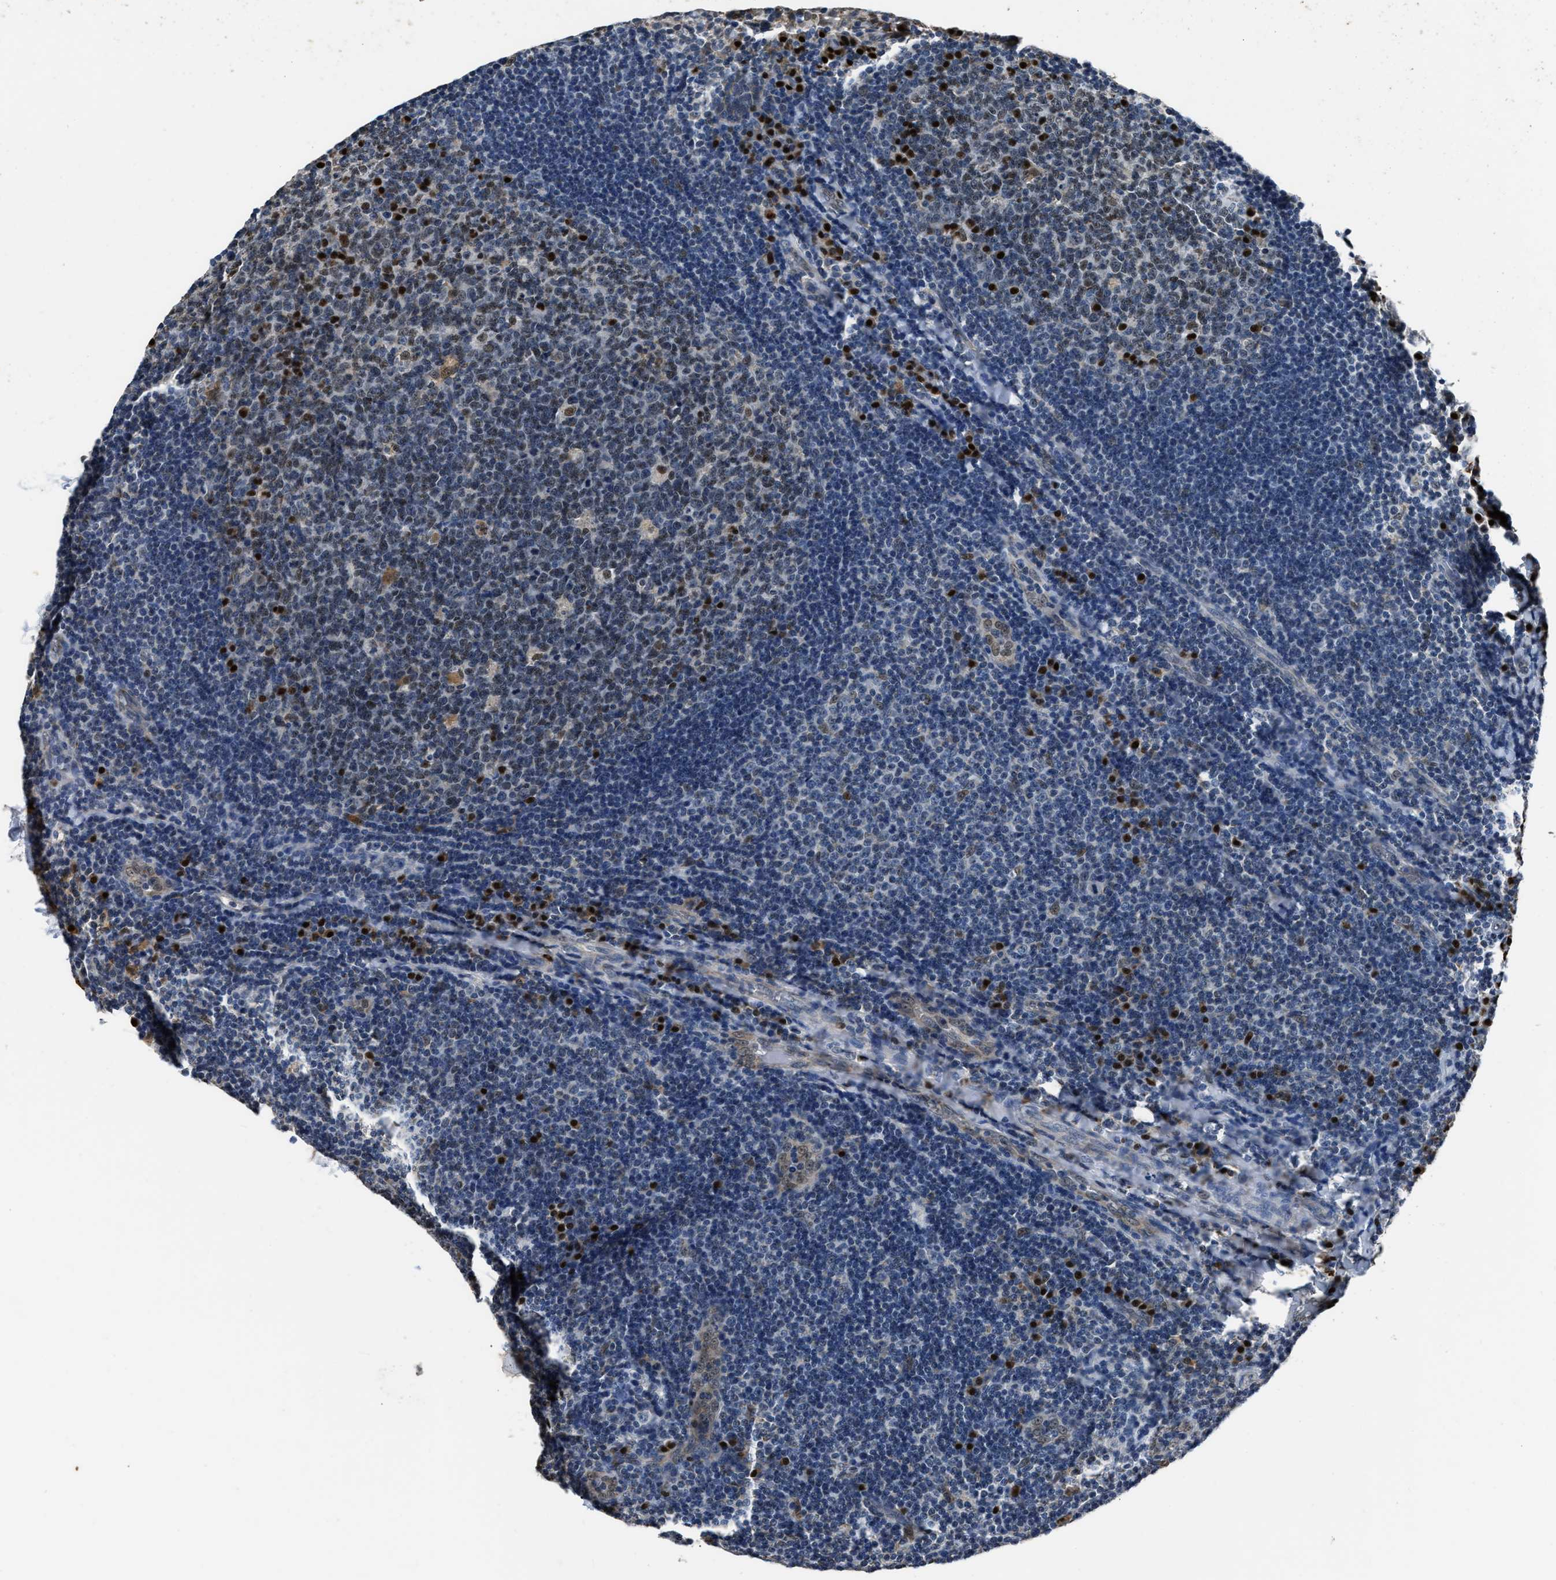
{"staining": {"intensity": "moderate", "quantity": "<25%", "location": "nuclear"}, "tissue": "tonsil", "cell_type": "Germinal center cells", "image_type": "normal", "snomed": [{"axis": "morphology", "description": "Normal tissue, NOS"}, {"axis": "topography", "description": "Tonsil"}], "caption": "Germinal center cells display low levels of moderate nuclear expression in approximately <25% of cells in unremarkable human tonsil.", "gene": "NSUN5", "patient": {"sex": "male", "age": 17}}